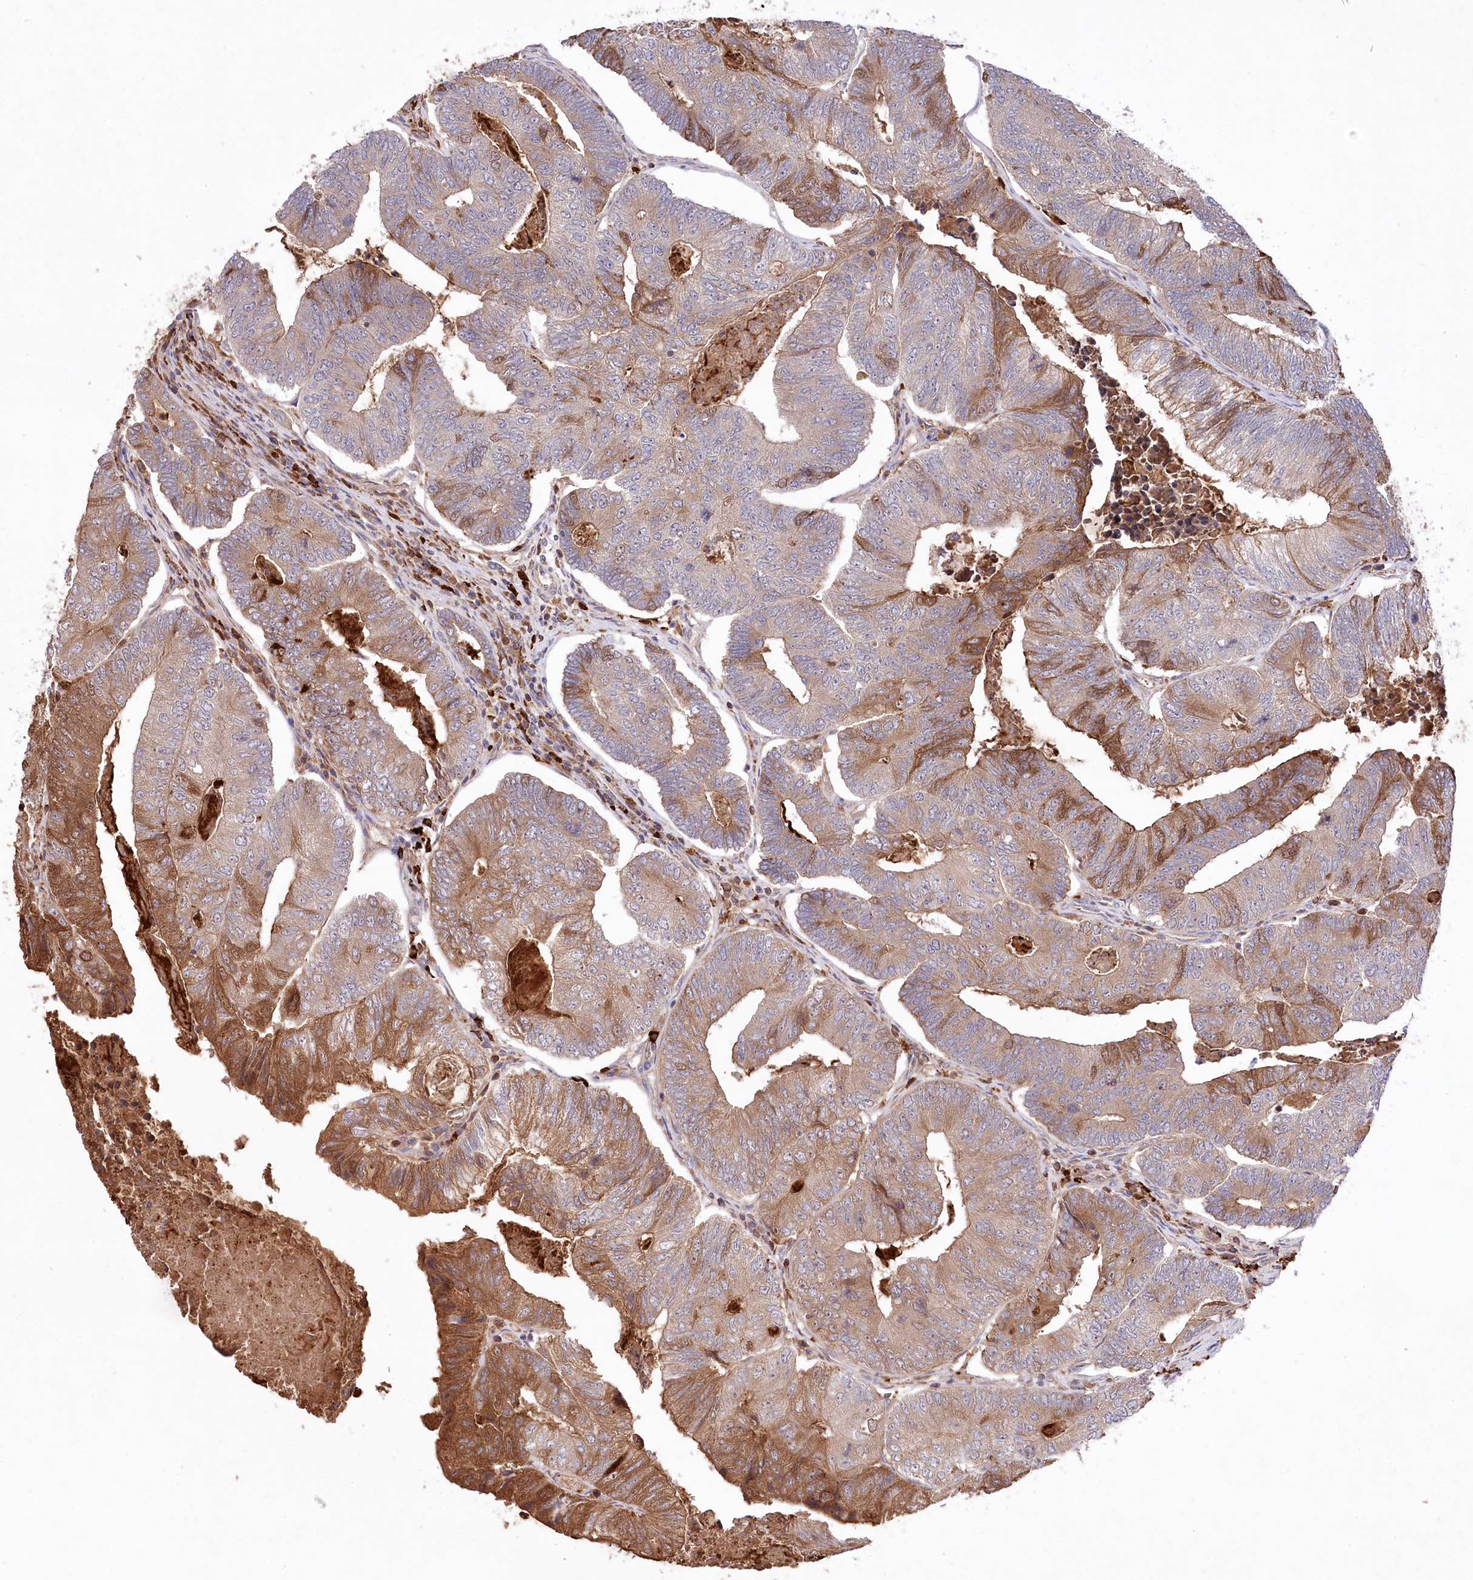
{"staining": {"intensity": "moderate", "quantity": ">75%", "location": "cytoplasmic/membranous"}, "tissue": "colorectal cancer", "cell_type": "Tumor cells", "image_type": "cancer", "snomed": [{"axis": "morphology", "description": "Adenocarcinoma, NOS"}, {"axis": "topography", "description": "Colon"}], "caption": "This photomicrograph reveals IHC staining of colorectal cancer (adenocarcinoma), with medium moderate cytoplasmic/membranous staining in approximately >75% of tumor cells.", "gene": "PPP1R21", "patient": {"sex": "female", "age": 67}}